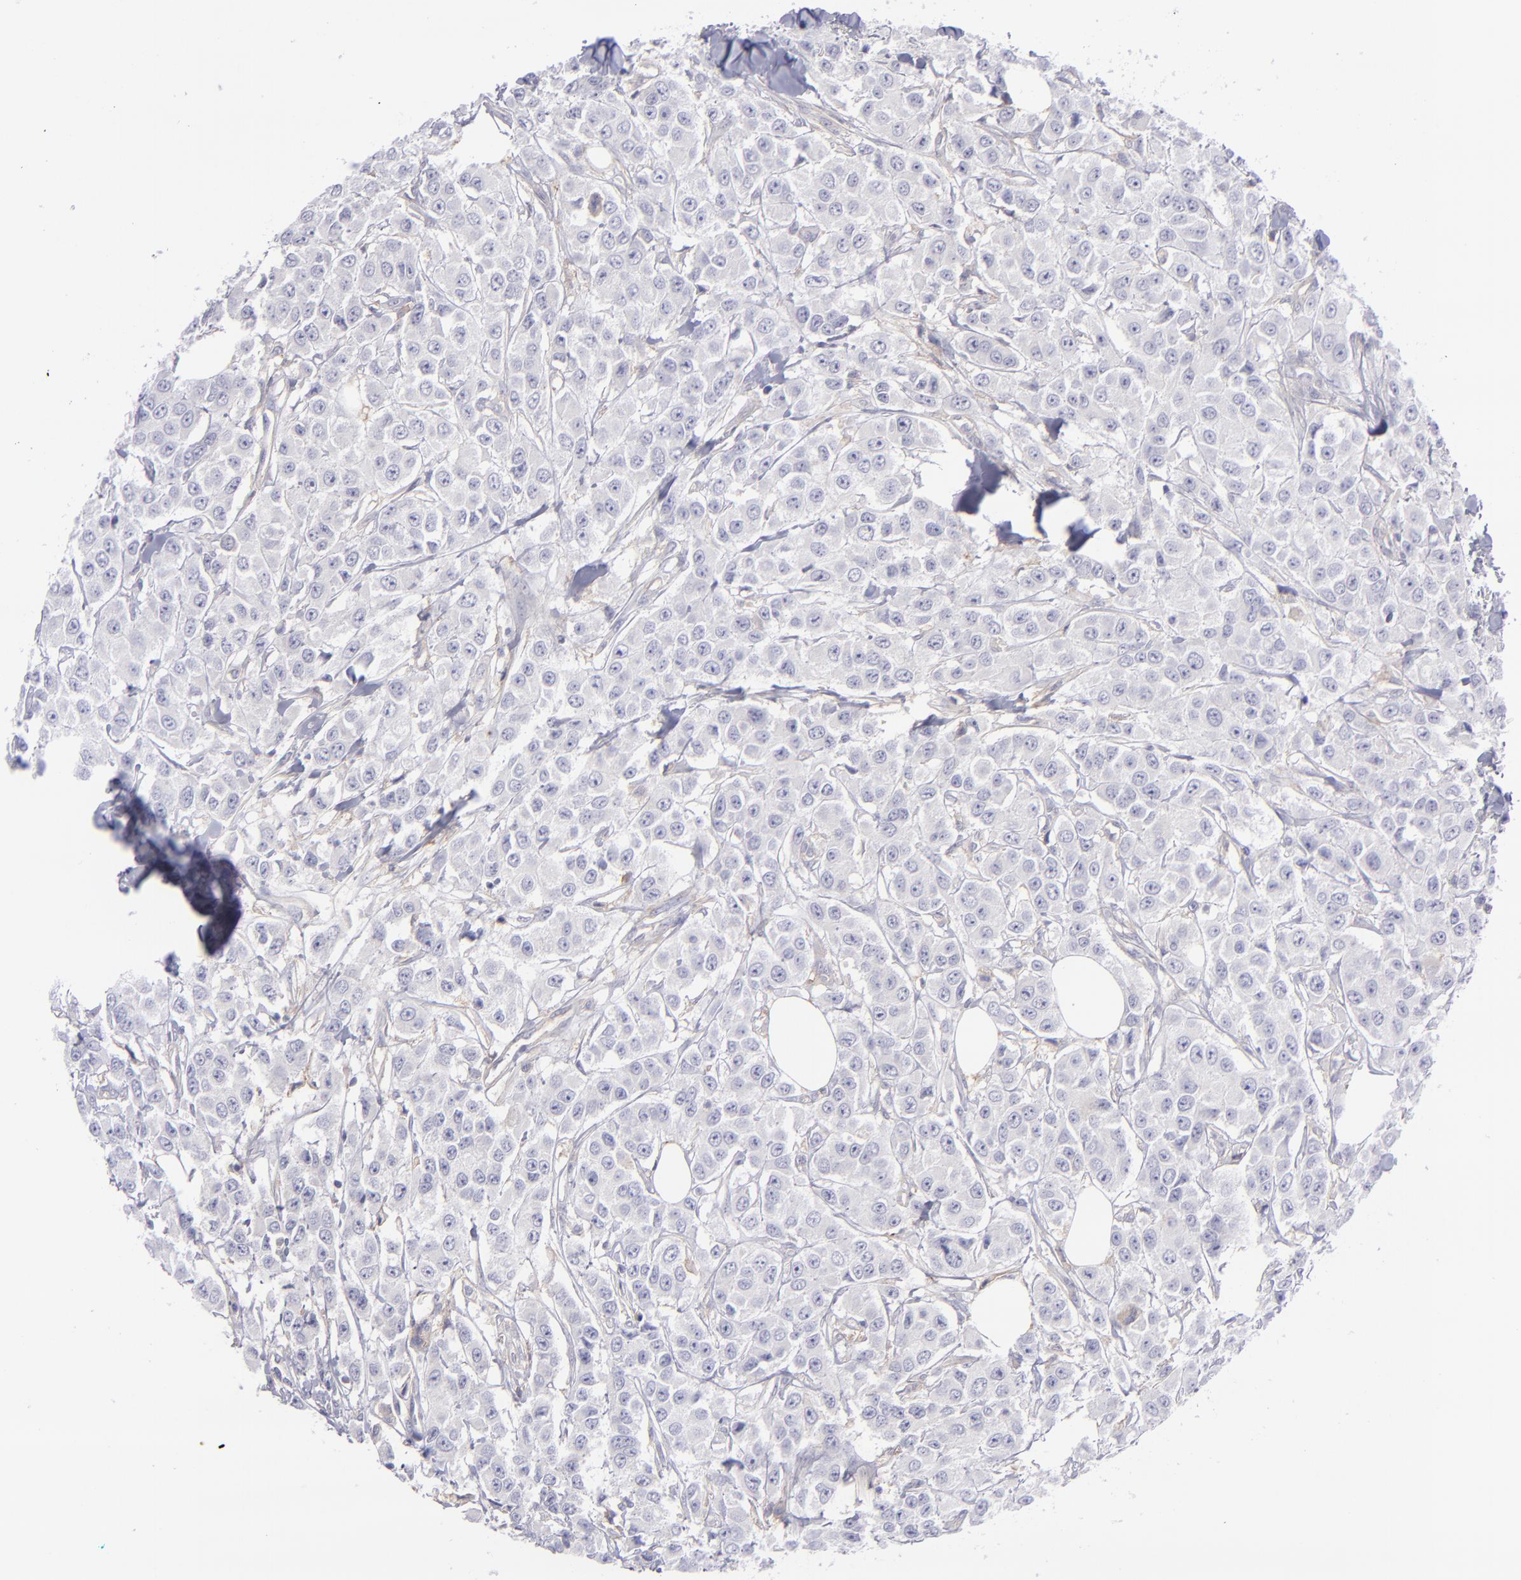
{"staining": {"intensity": "negative", "quantity": "none", "location": "none"}, "tissue": "breast cancer", "cell_type": "Tumor cells", "image_type": "cancer", "snomed": [{"axis": "morphology", "description": "Duct carcinoma"}, {"axis": "topography", "description": "Breast"}], "caption": "Histopathology image shows no protein positivity in tumor cells of breast intraductal carcinoma tissue. (Immunohistochemistry (ihc), brightfield microscopy, high magnification).", "gene": "BSG", "patient": {"sex": "female", "age": 58}}